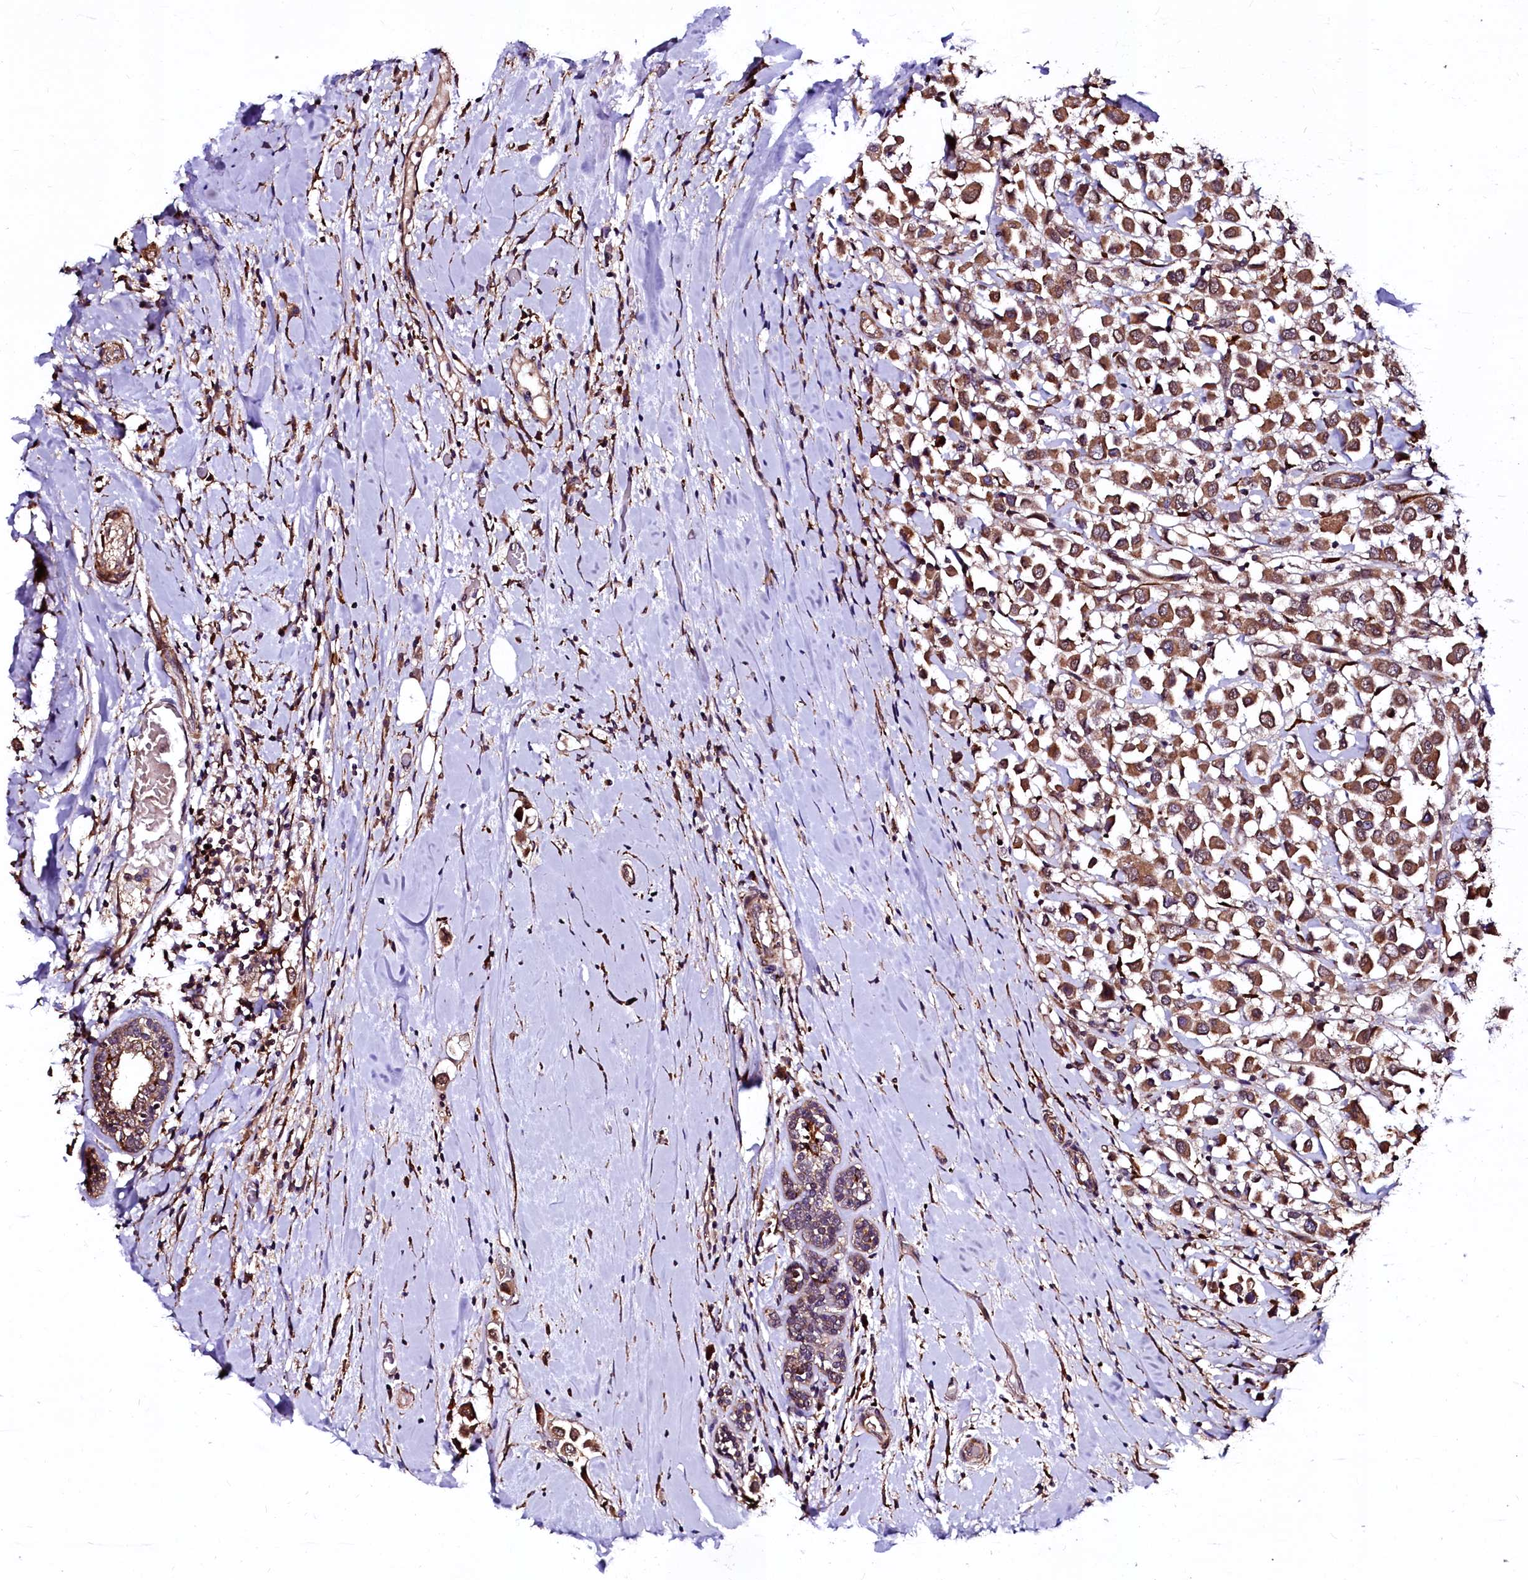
{"staining": {"intensity": "moderate", "quantity": ">75%", "location": "cytoplasmic/membranous"}, "tissue": "breast cancer", "cell_type": "Tumor cells", "image_type": "cancer", "snomed": [{"axis": "morphology", "description": "Duct carcinoma"}, {"axis": "topography", "description": "Breast"}], "caption": "Protein positivity by IHC shows moderate cytoplasmic/membranous staining in approximately >75% of tumor cells in breast infiltrating ductal carcinoma.", "gene": "N4BP1", "patient": {"sex": "female", "age": 61}}